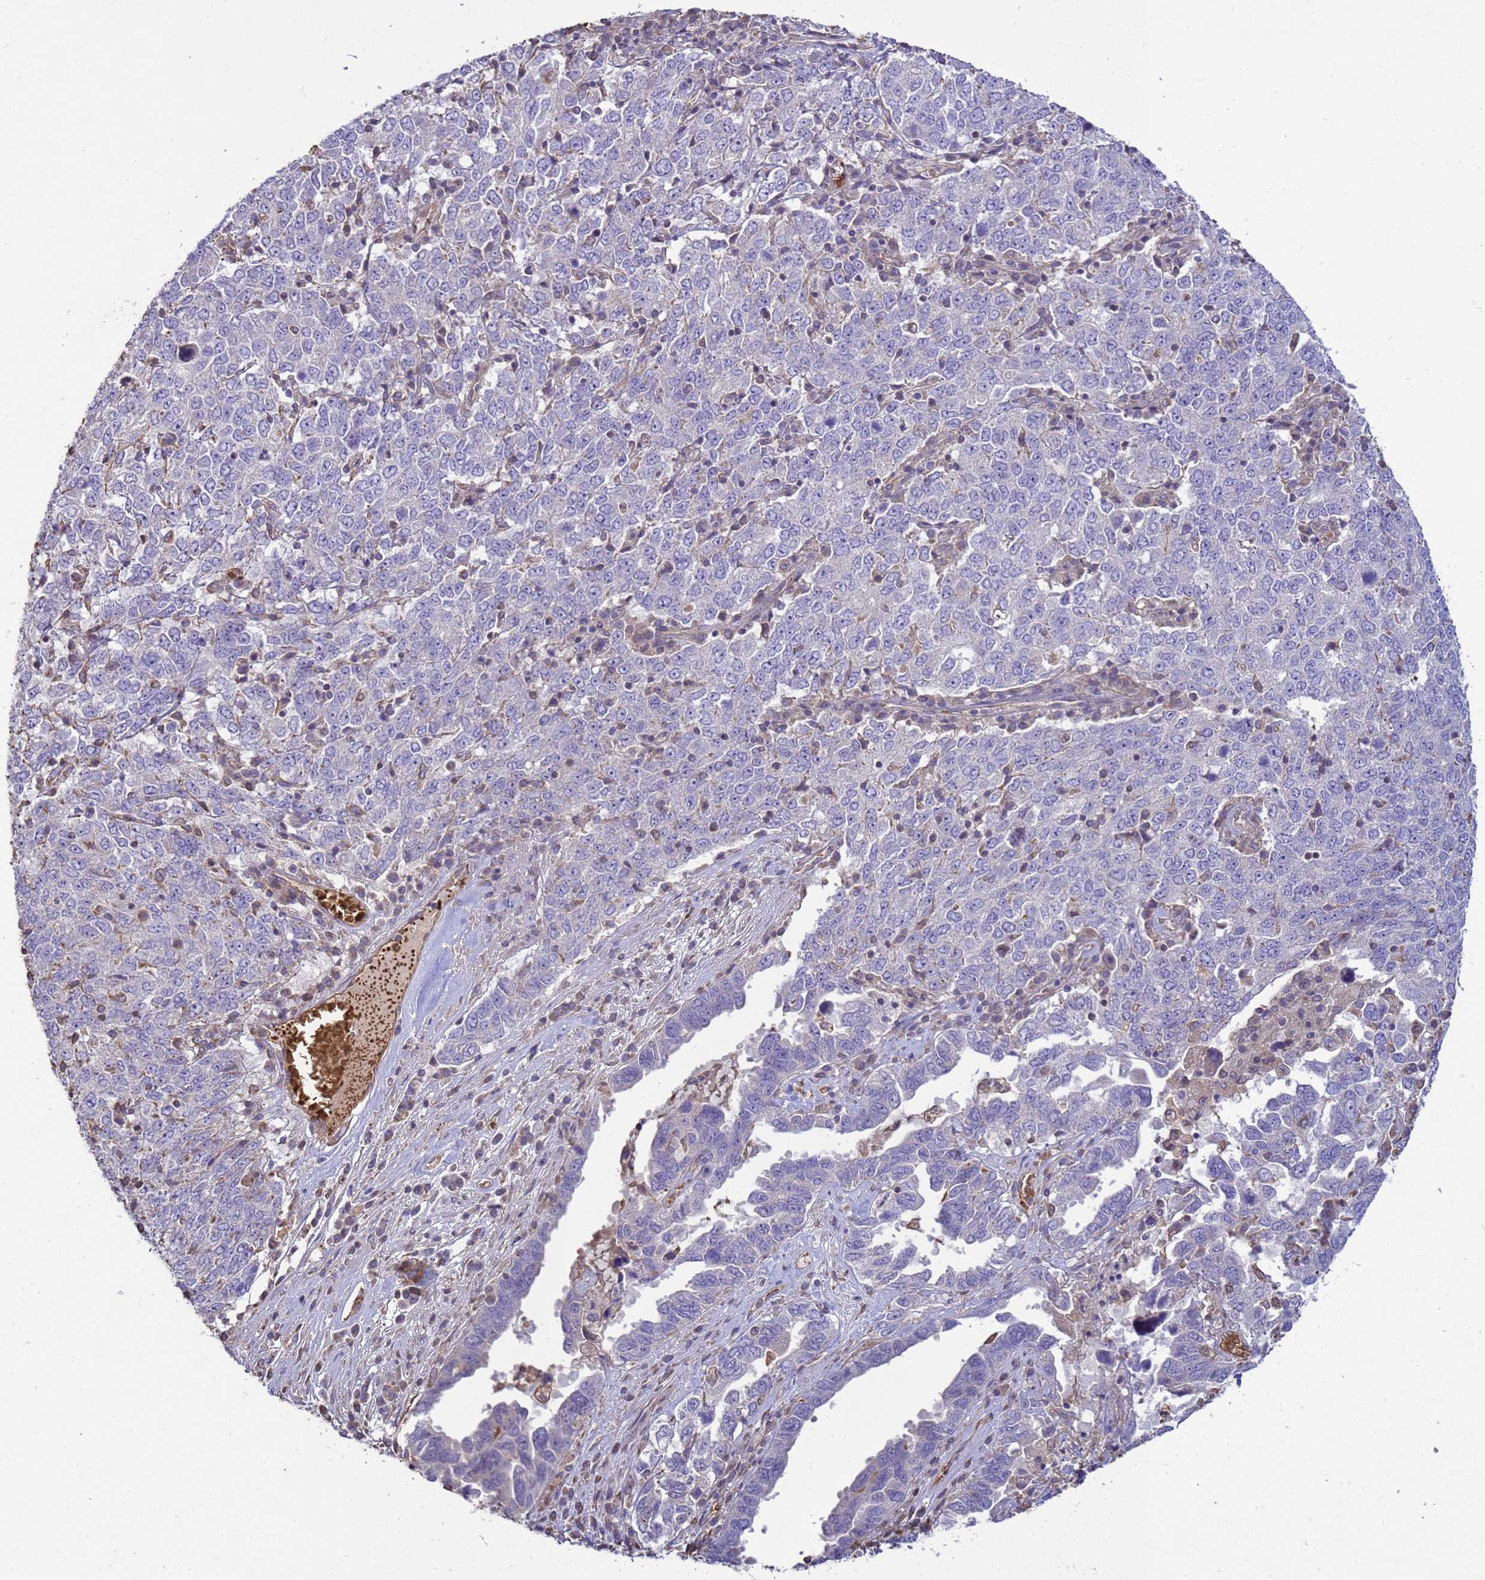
{"staining": {"intensity": "negative", "quantity": "none", "location": "none"}, "tissue": "ovarian cancer", "cell_type": "Tumor cells", "image_type": "cancer", "snomed": [{"axis": "morphology", "description": "Carcinoma, endometroid"}, {"axis": "topography", "description": "Ovary"}], "caption": "There is no significant positivity in tumor cells of ovarian cancer.", "gene": "SGIP1", "patient": {"sex": "female", "age": 62}}